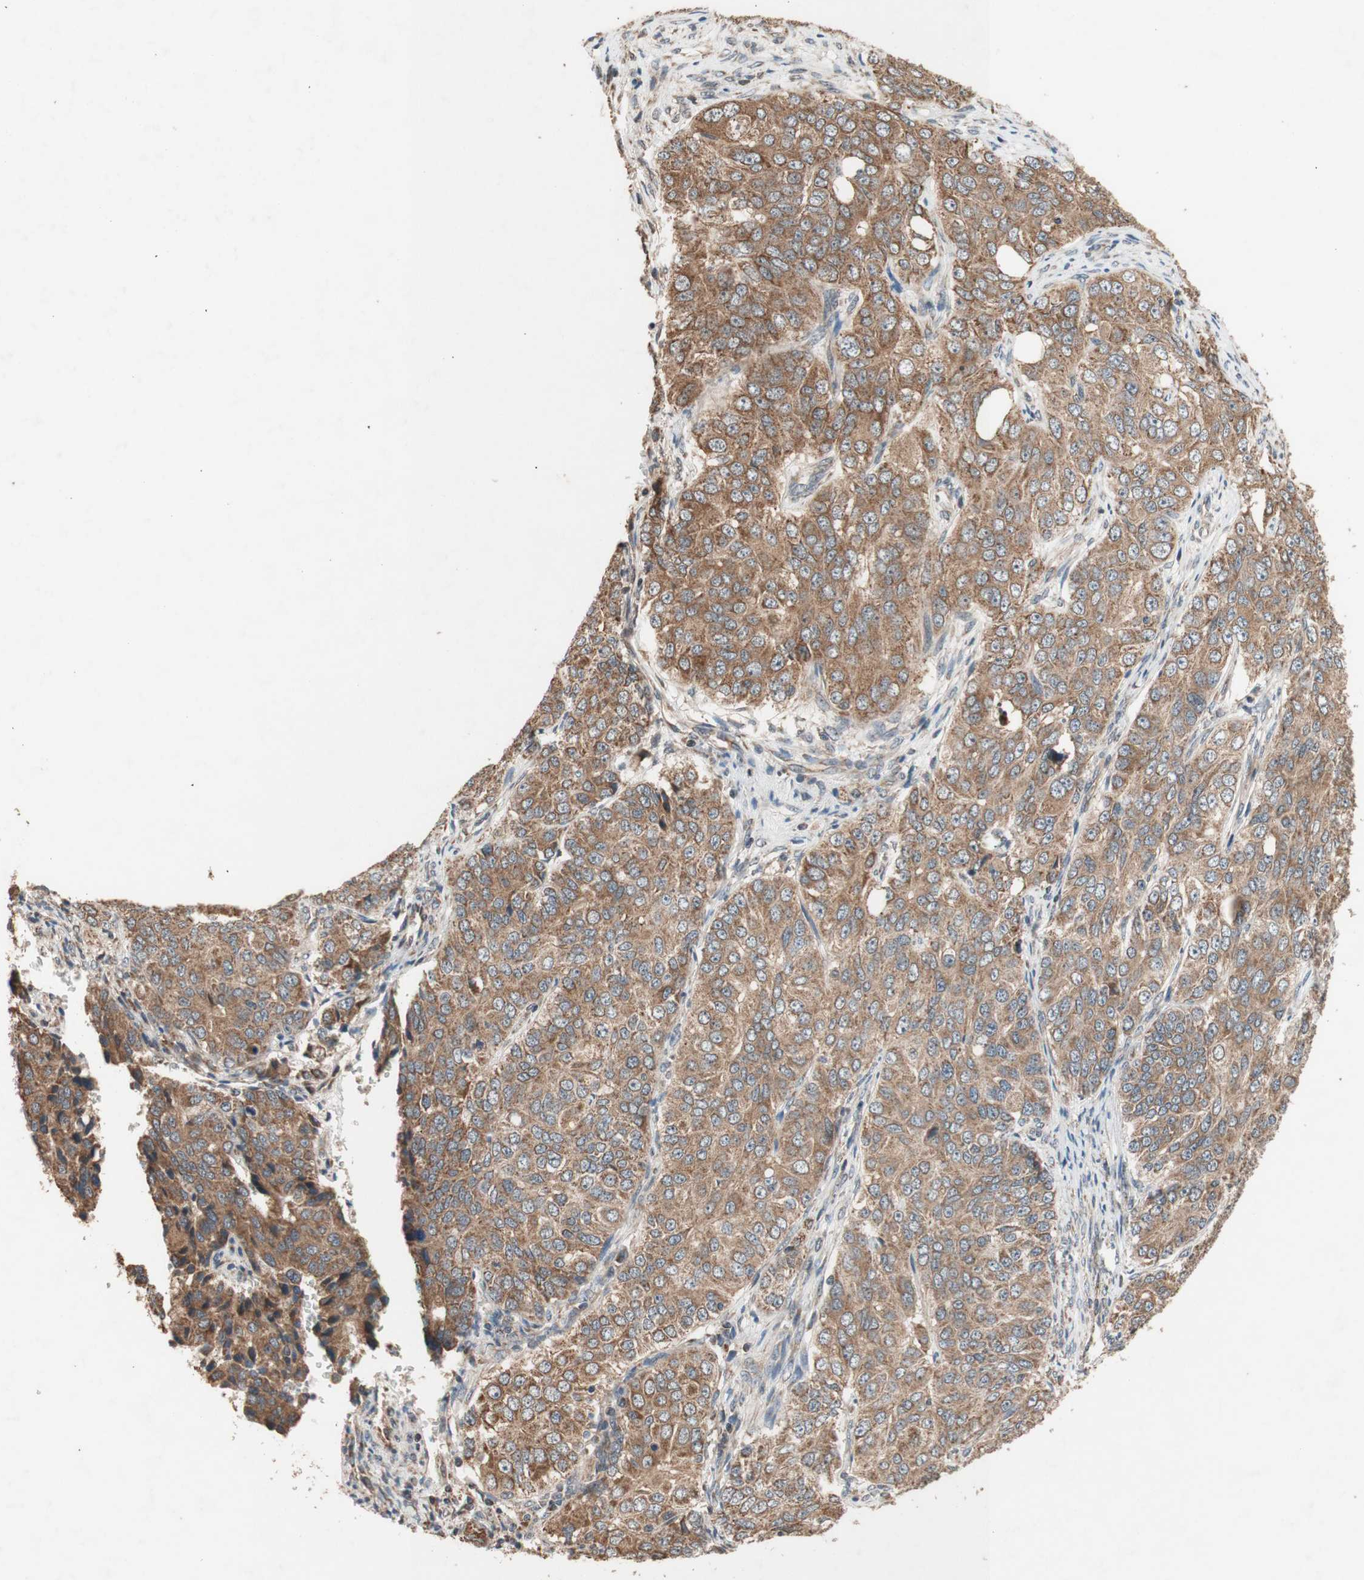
{"staining": {"intensity": "moderate", "quantity": ">75%", "location": "cytoplasmic/membranous"}, "tissue": "ovarian cancer", "cell_type": "Tumor cells", "image_type": "cancer", "snomed": [{"axis": "morphology", "description": "Carcinoma, endometroid"}, {"axis": "topography", "description": "Ovary"}], "caption": "Human endometroid carcinoma (ovarian) stained with a brown dye displays moderate cytoplasmic/membranous positive expression in about >75% of tumor cells.", "gene": "DDOST", "patient": {"sex": "female", "age": 51}}